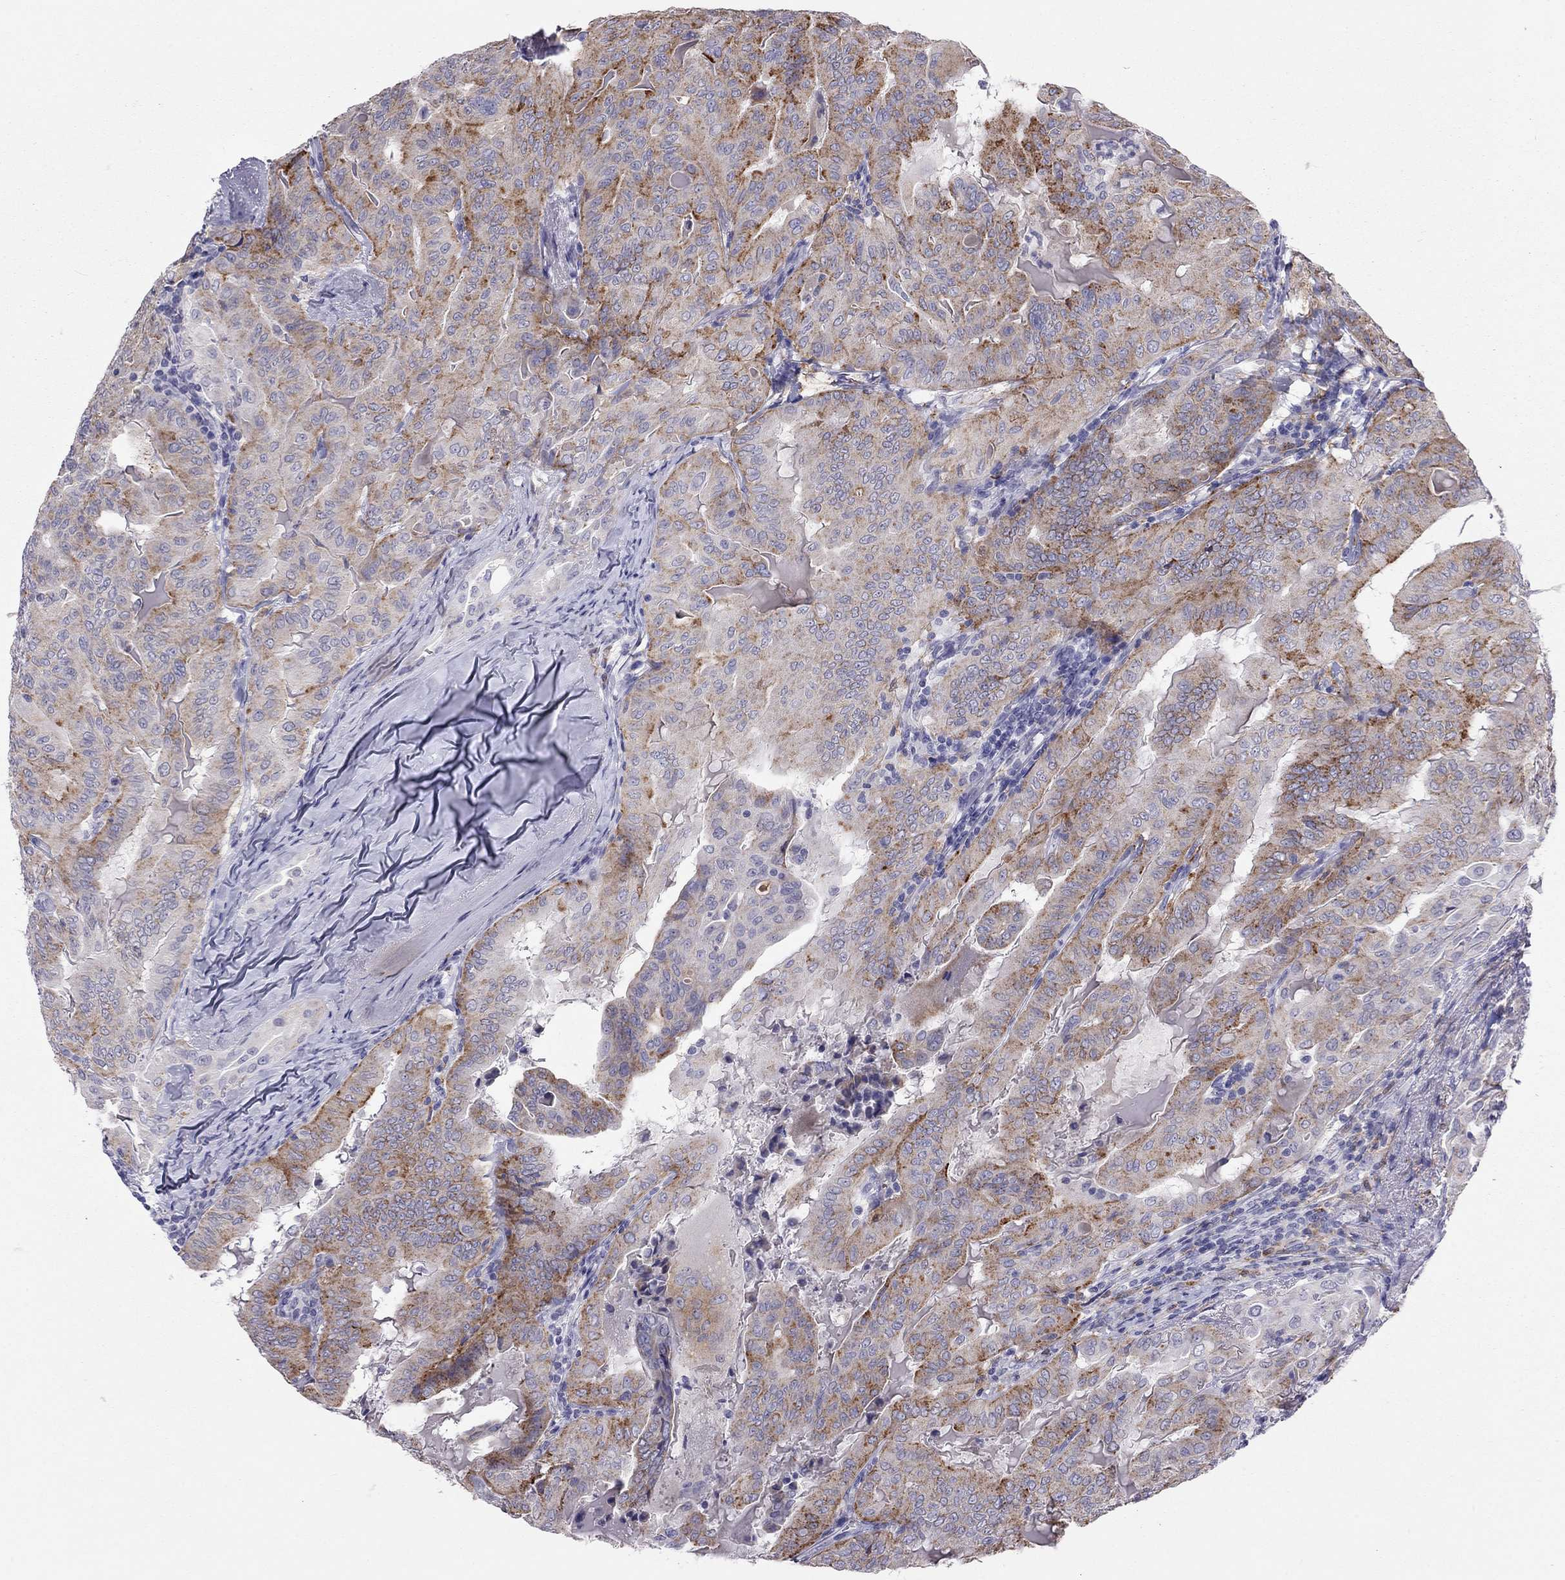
{"staining": {"intensity": "strong", "quantity": ">75%", "location": "cytoplasmic/membranous"}, "tissue": "thyroid cancer", "cell_type": "Tumor cells", "image_type": "cancer", "snomed": [{"axis": "morphology", "description": "Papillary adenocarcinoma, NOS"}, {"axis": "topography", "description": "Thyroid gland"}], "caption": "Thyroid cancer stained for a protein shows strong cytoplasmic/membranous positivity in tumor cells. (DAB IHC with brightfield microscopy, high magnification).", "gene": "PPP1R3A", "patient": {"sex": "female", "age": 68}}